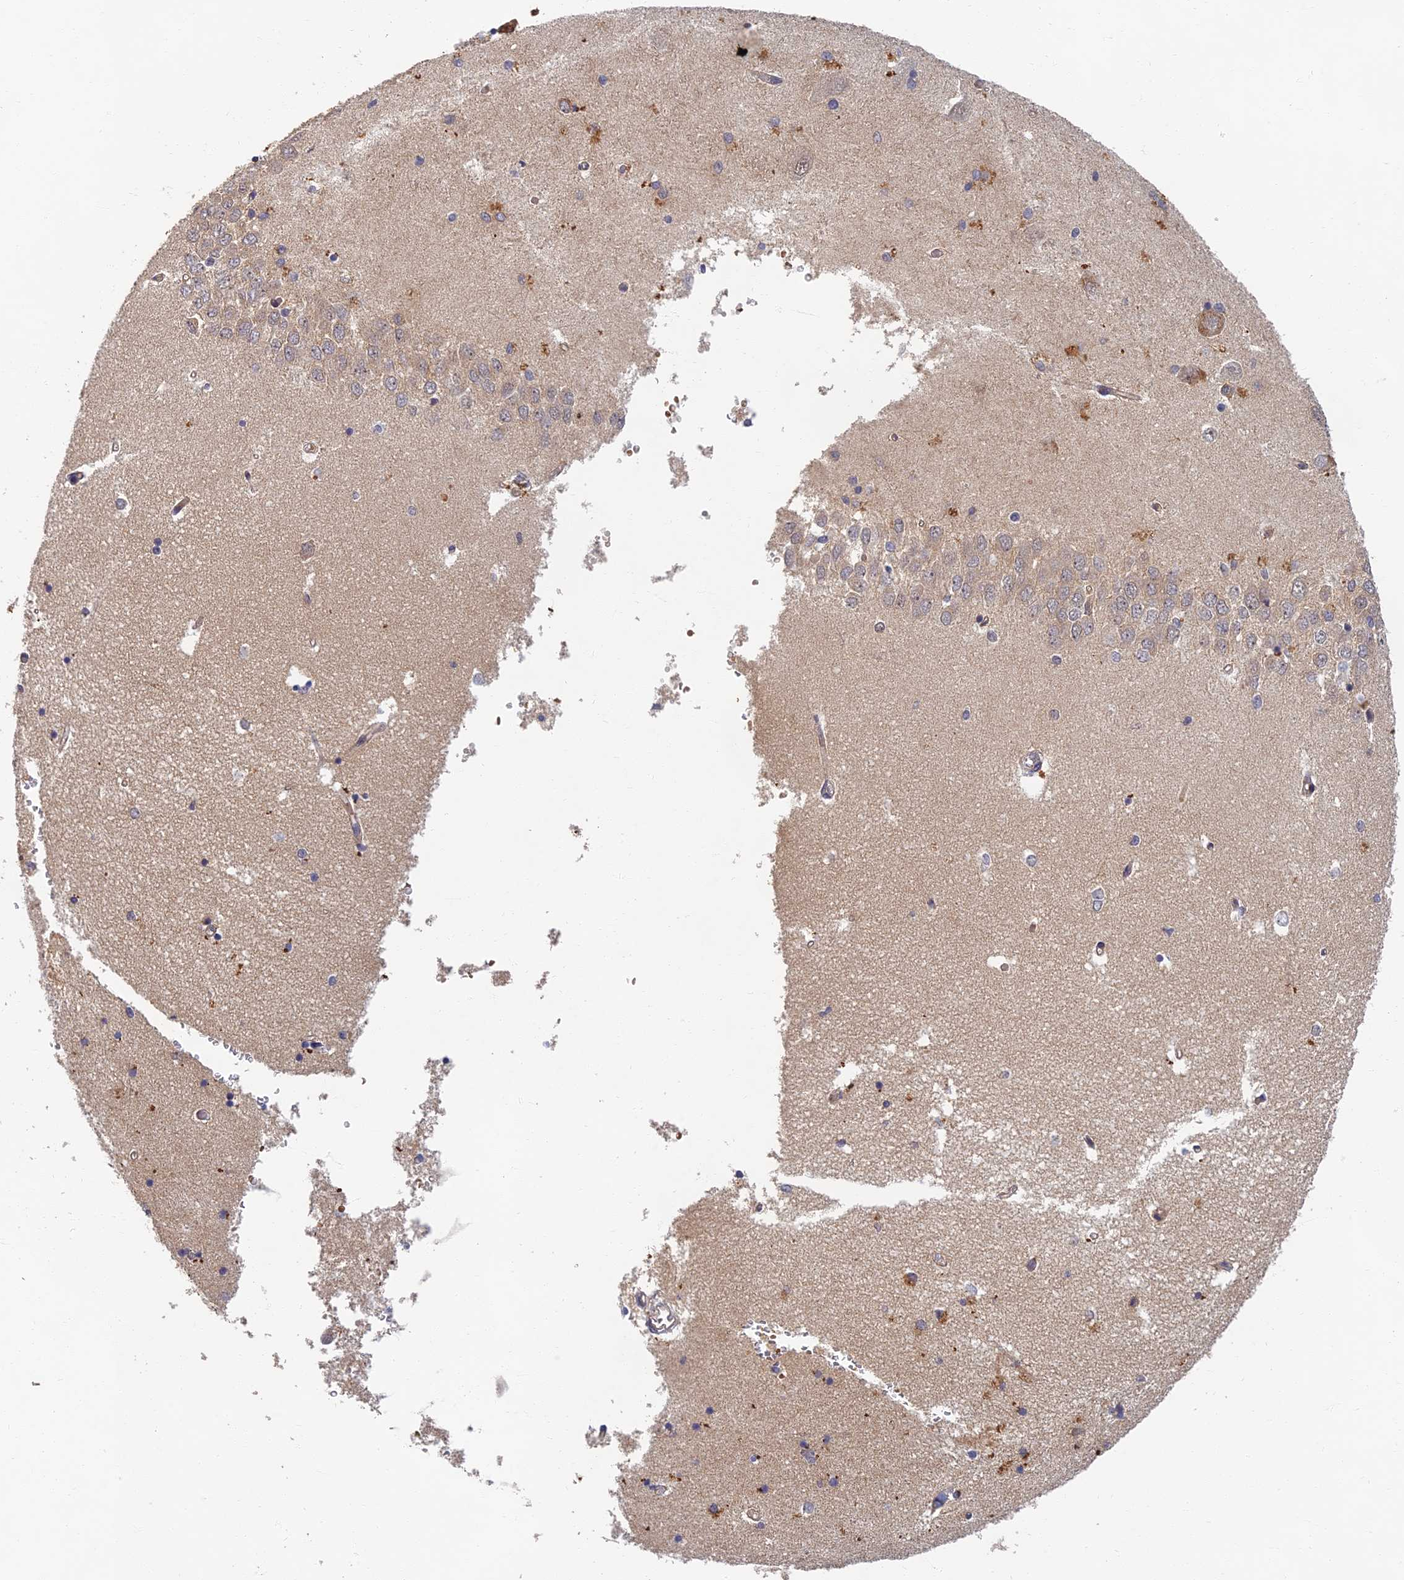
{"staining": {"intensity": "moderate", "quantity": "25%-75%", "location": "cytoplasmic/membranous"}, "tissue": "hippocampus", "cell_type": "Glial cells", "image_type": "normal", "snomed": [{"axis": "morphology", "description": "Normal tissue, NOS"}, {"axis": "topography", "description": "Hippocampus"}], "caption": "Immunohistochemical staining of unremarkable hippocampus demonstrates moderate cytoplasmic/membranous protein expression in about 25%-75% of glial cells.", "gene": "EARS2", "patient": {"sex": "male", "age": 45}}